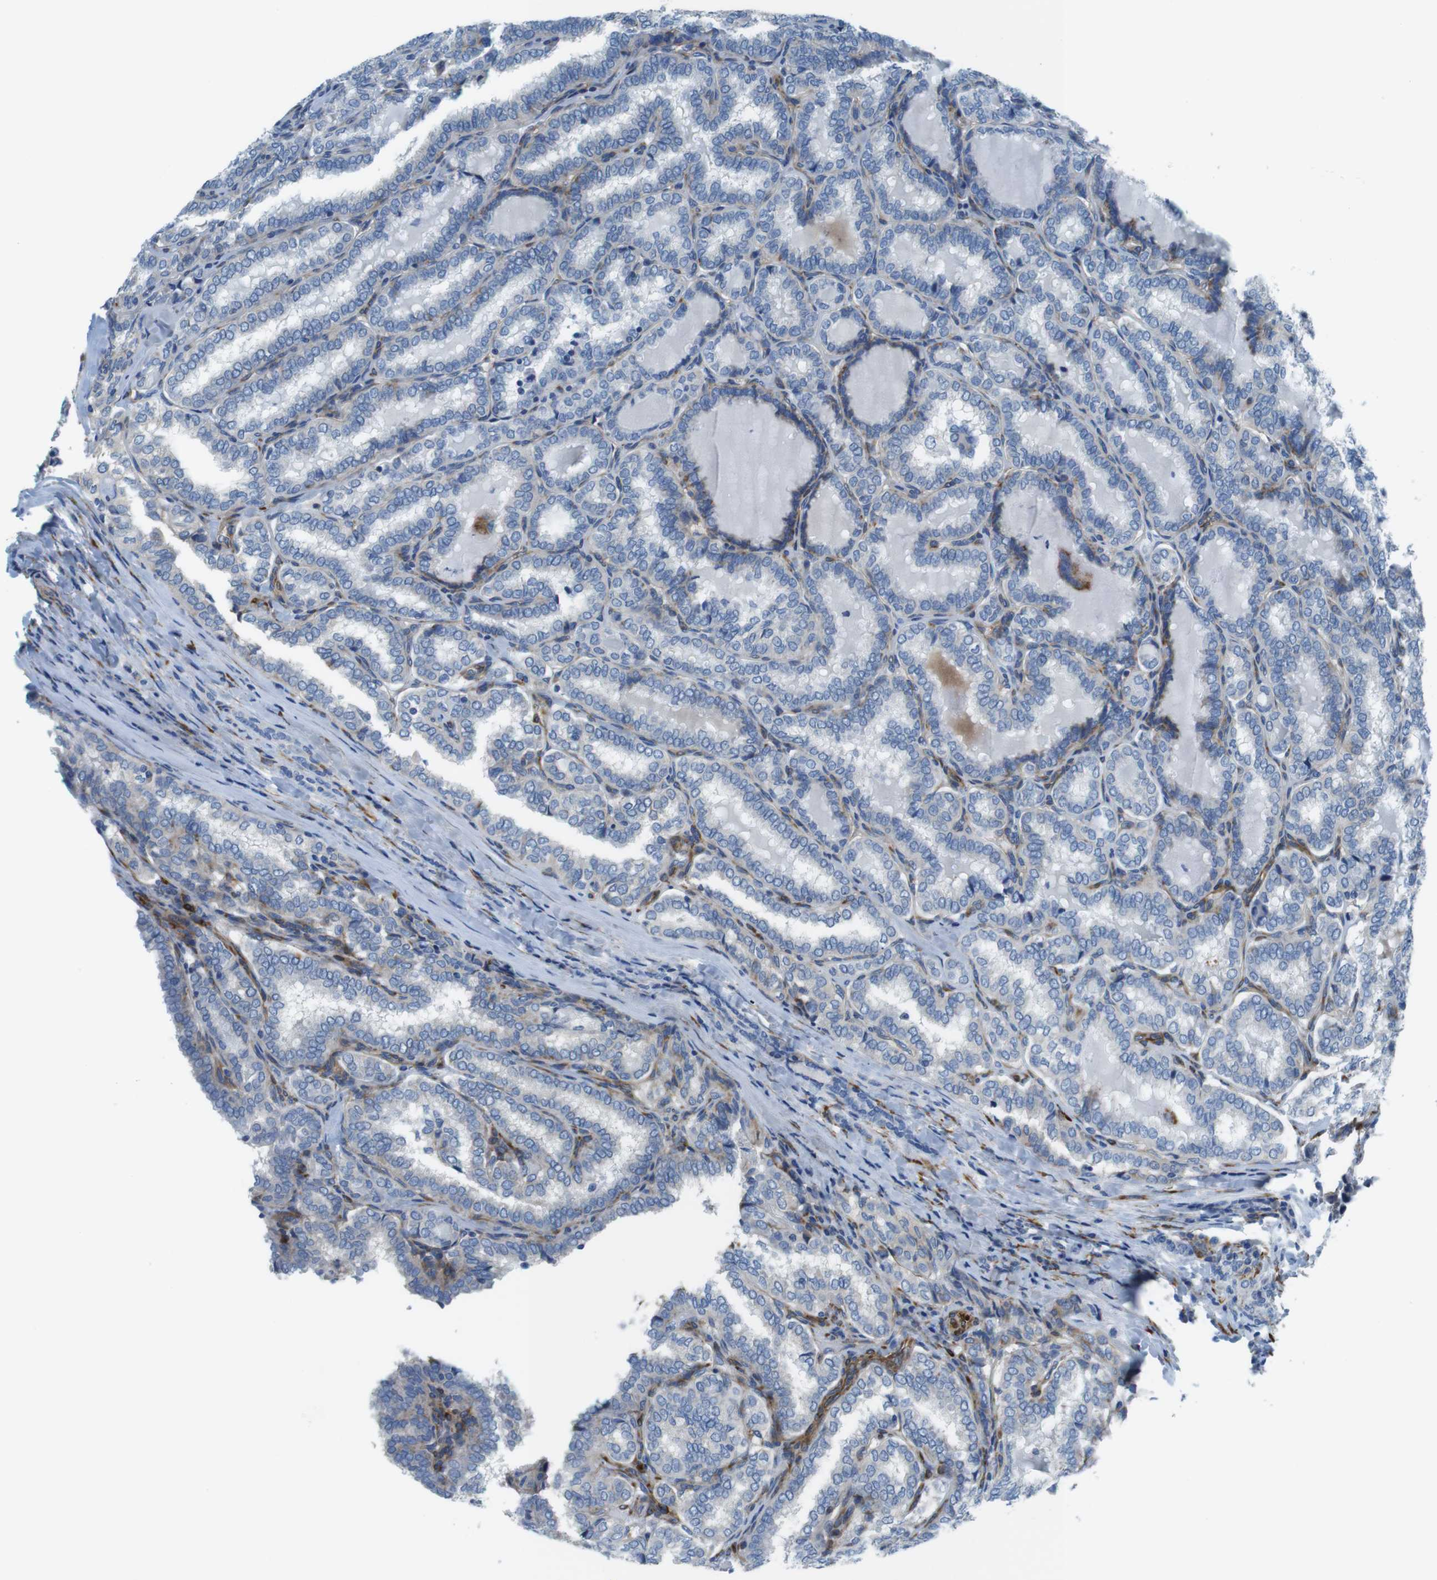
{"staining": {"intensity": "negative", "quantity": "none", "location": "none"}, "tissue": "thyroid cancer", "cell_type": "Tumor cells", "image_type": "cancer", "snomed": [{"axis": "morphology", "description": "Normal tissue, NOS"}, {"axis": "morphology", "description": "Papillary adenocarcinoma, NOS"}, {"axis": "topography", "description": "Thyroid gland"}], "caption": "An IHC photomicrograph of thyroid papillary adenocarcinoma is shown. There is no staining in tumor cells of thyroid papillary adenocarcinoma.", "gene": "EMP2", "patient": {"sex": "female", "age": 30}}